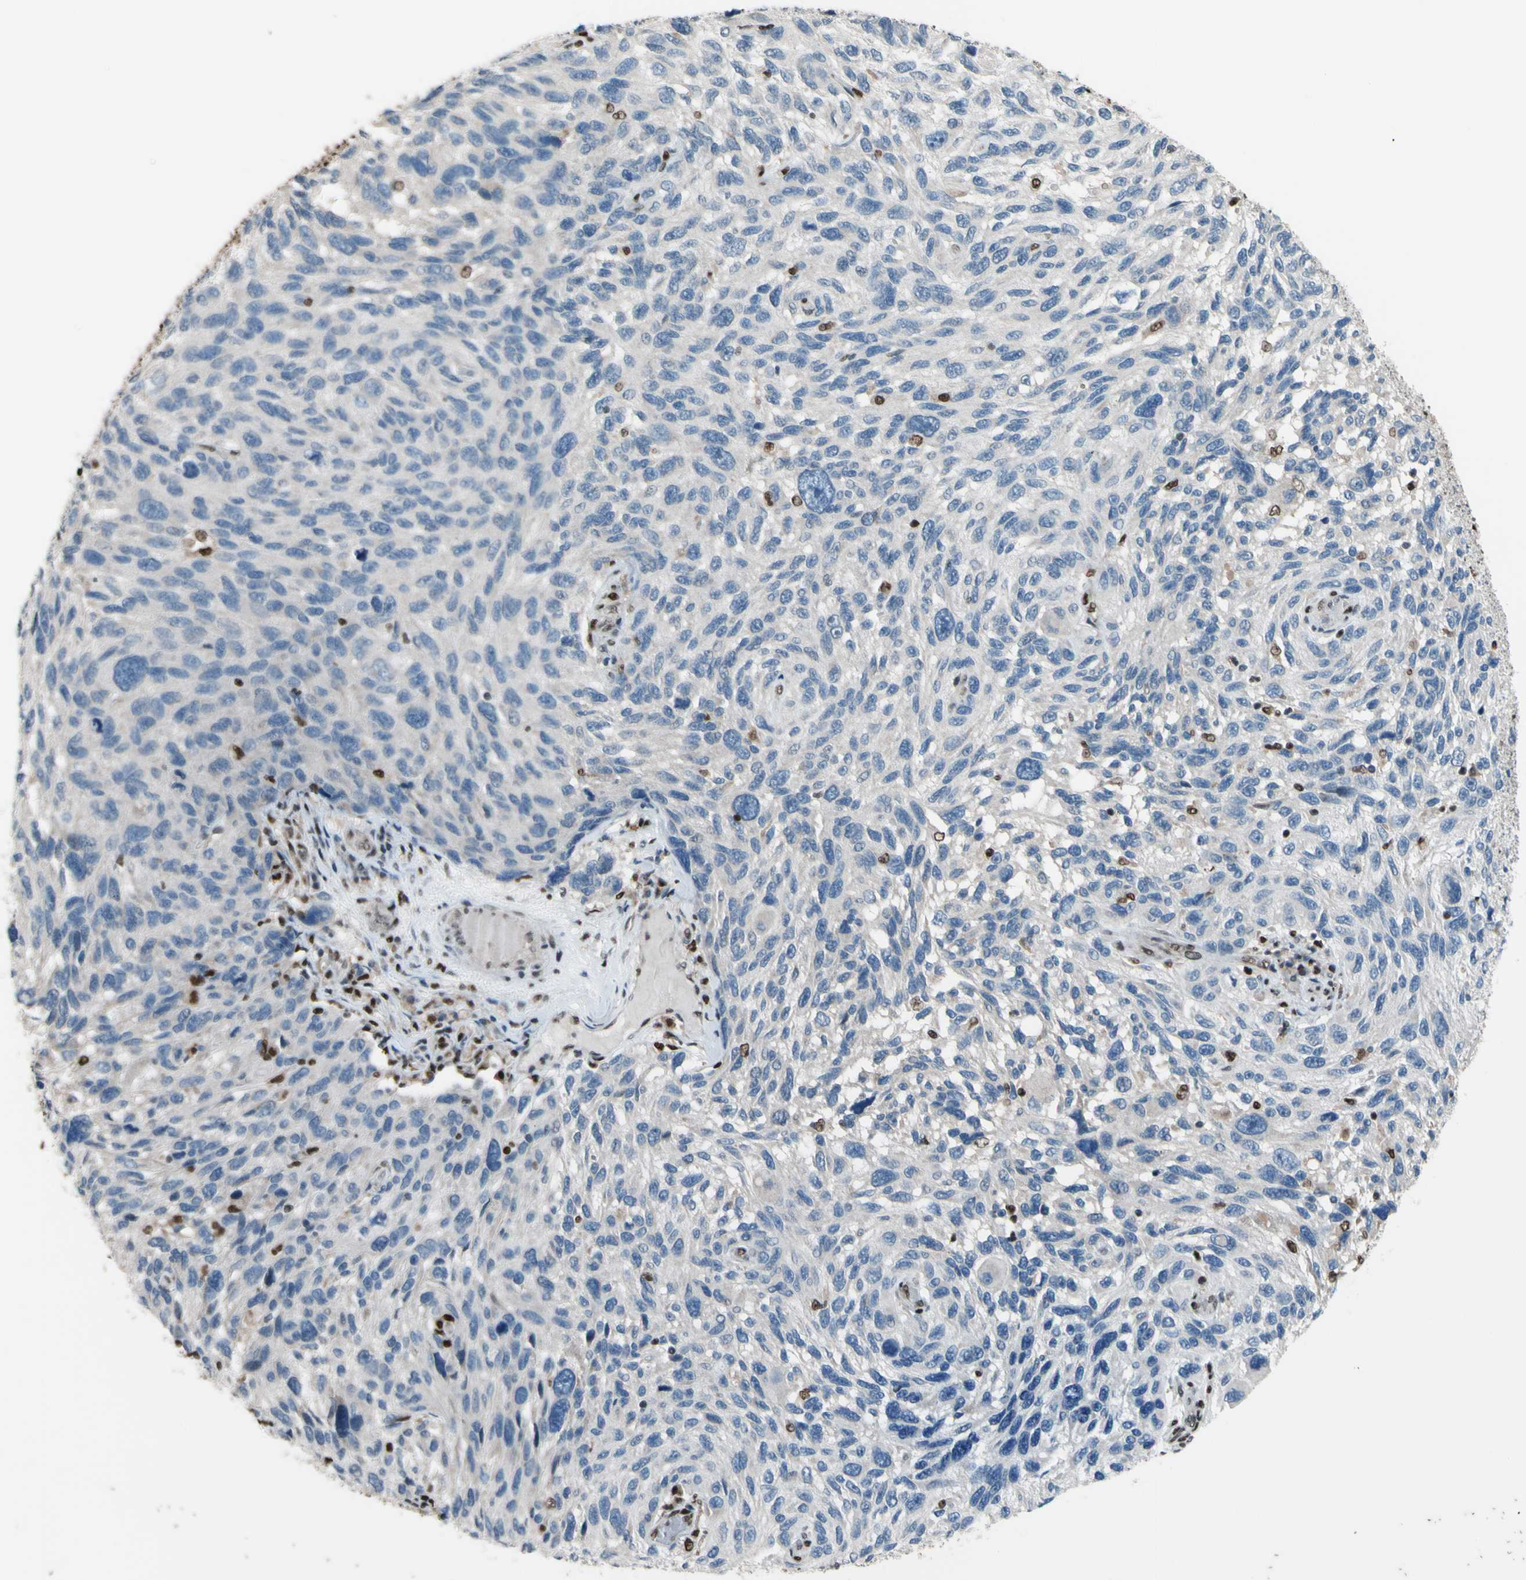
{"staining": {"intensity": "negative", "quantity": "none", "location": "none"}, "tissue": "melanoma", "cell_type": "Tumor cells", "image_type": "cancer", "snomed": [{"axis": "morphology", "description": "Malignant melanoma, NOS"}, {"axis": "topography", "description": "Skin"}], "caption": "Immunohistochemical staining of malignant melanoma displays no significant staining in tumor cells.", "gene": "FKBP5", "patient": {"sex": "male", "age": 53}}